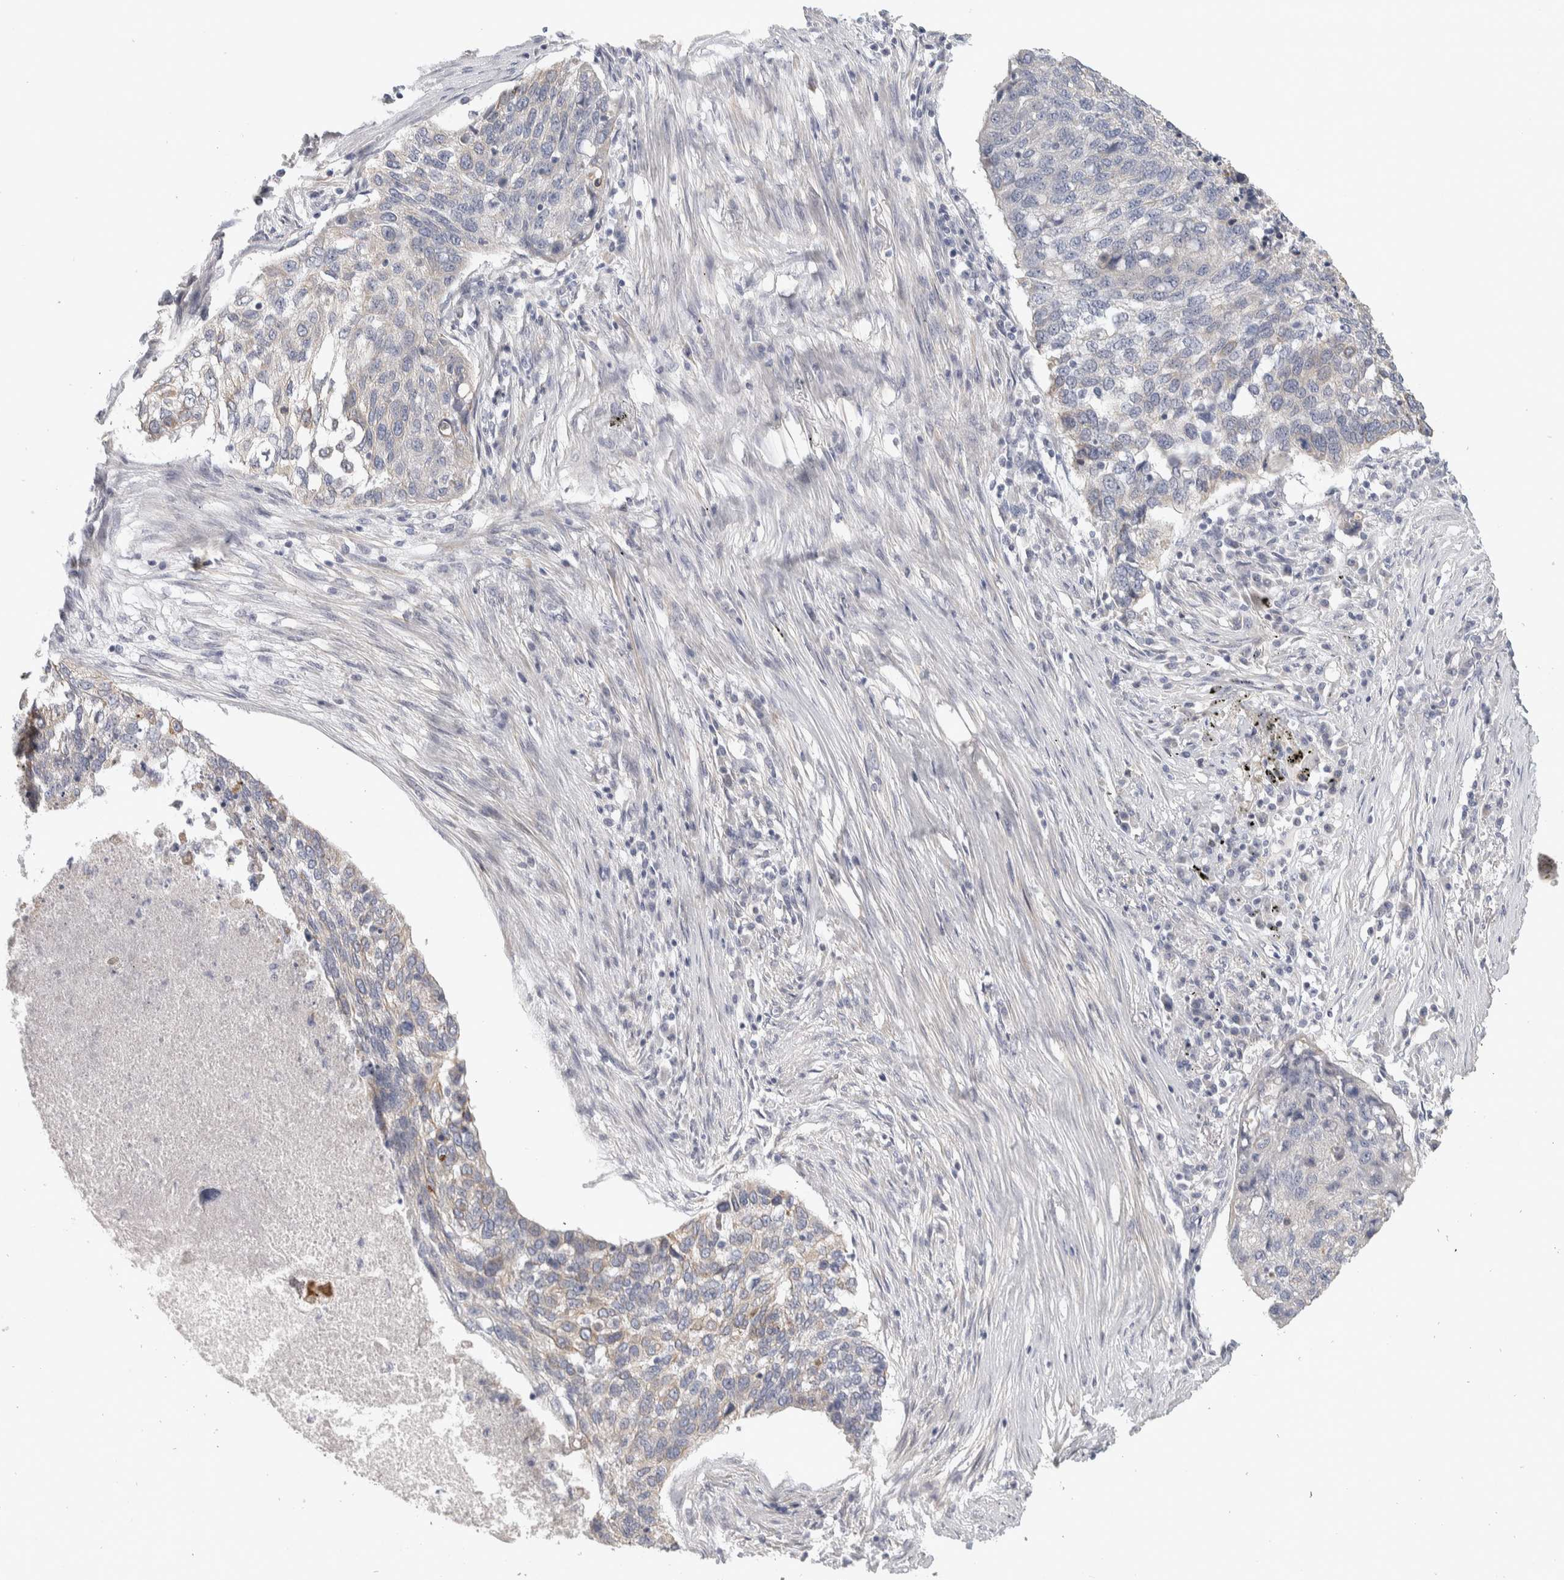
{"staining": {"intensity": "weak", "quantity": "<25%", "location": "cytoplasmic/membranous"}, "tissue": "lung cancer", "cell_type": "Tumor cells", "image_type": "cancer", "snomed": [{"axis": "morphology", "description": "Squamous cell carcinoma, NOS"}, {"axis": "topography", "description": "Lung"}], "caption": "Immunohistochemistry of lung squamous cell carcinoma displays no positivity in tumor cells. The staining was performed using DAB to visualize the protein expression in brown, while the nuclei were stained in blue with hematoxylin (Magnification: 20x).", "gene": "DCXR", "patient": {"sex": "female", "age": 63}}